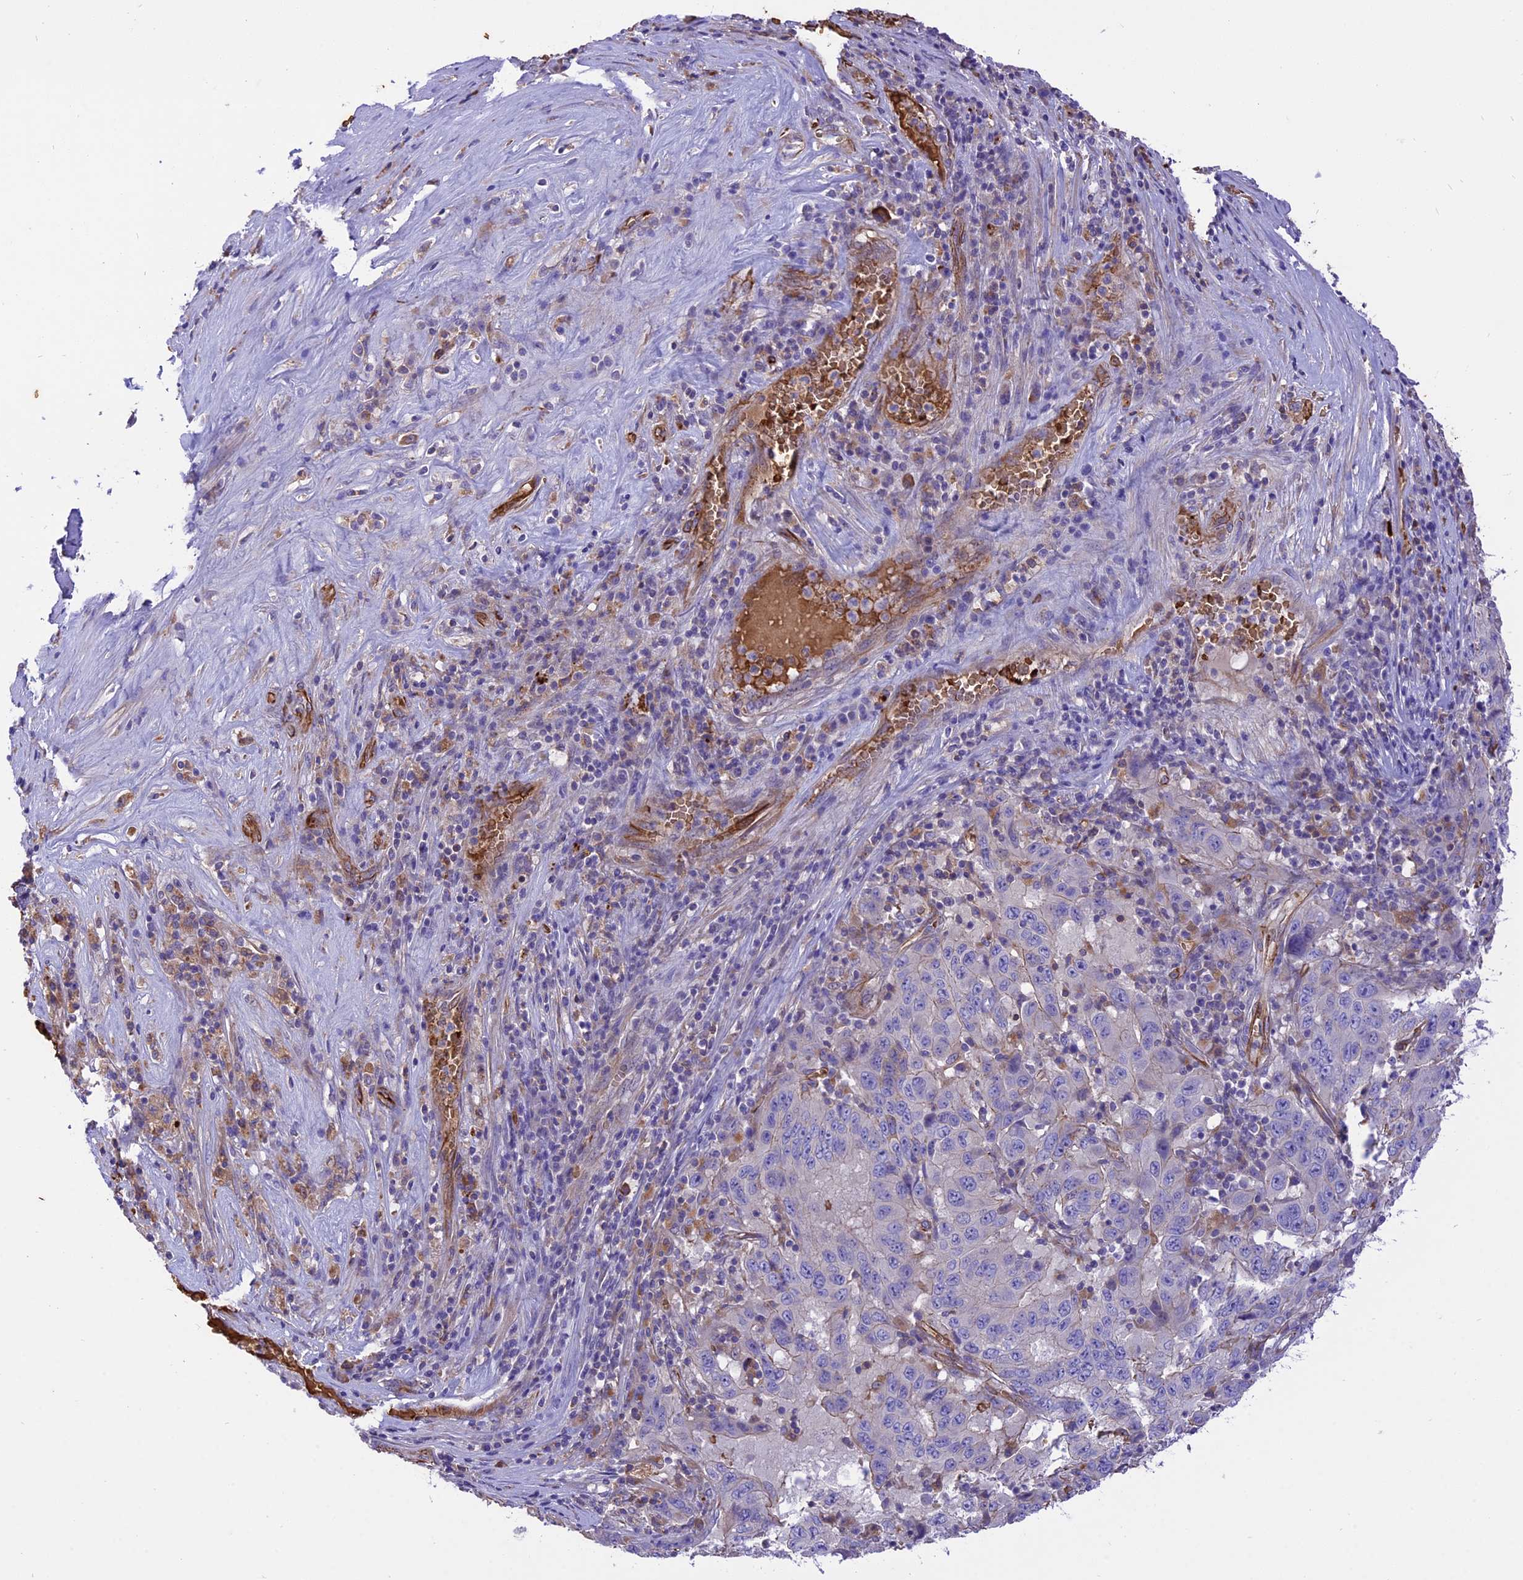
{"staining": {"intensity": "negative", "quantity": "none", "location": "none"}, "tissue": "pancreatic cancer", "cell_type": "Tumor cells", "image_type": "cancer", "snomed": [{"axis": "morphology", "description": "Adenocarcinoma, NOS"}, {"axis": "topography", "description": "Pancreas"}], "caption": "Tumor cells show no significant staining in adenocarcinoma (pancreatic).", "gene": "TTC4", "patient": {"sex": "male", "age": 63}}